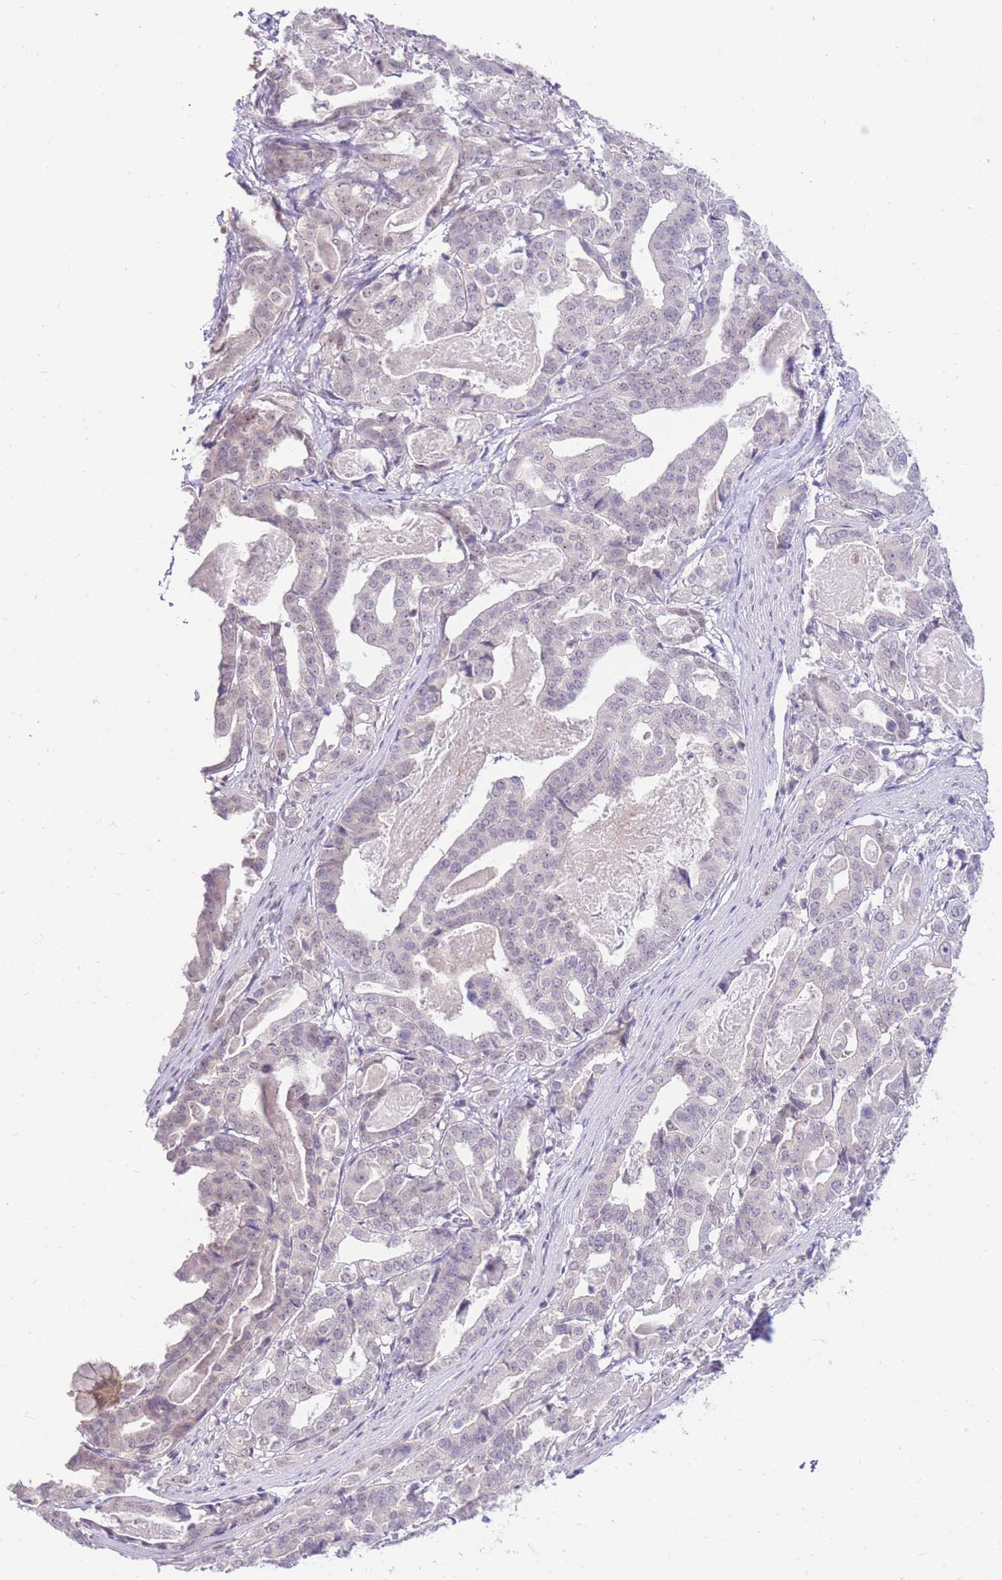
{"staining": {"intensity": "negative", "quantity": "none", "location": "none"}, "tissue": "stomach cancer", "cell_type": "Tumor cells", "image_type": "cancer", "snomed": [{"axis": "morphology", "description": "Adenocarcinoma, NOS"}, {"axis": "topography", "description": "Stomach"}], "caption": "Micrograph shows no protein positivity in tumor cells of stomach cancer tissue.", "gene": "STK39", "patient": {"sex": "male", "age": 48}}